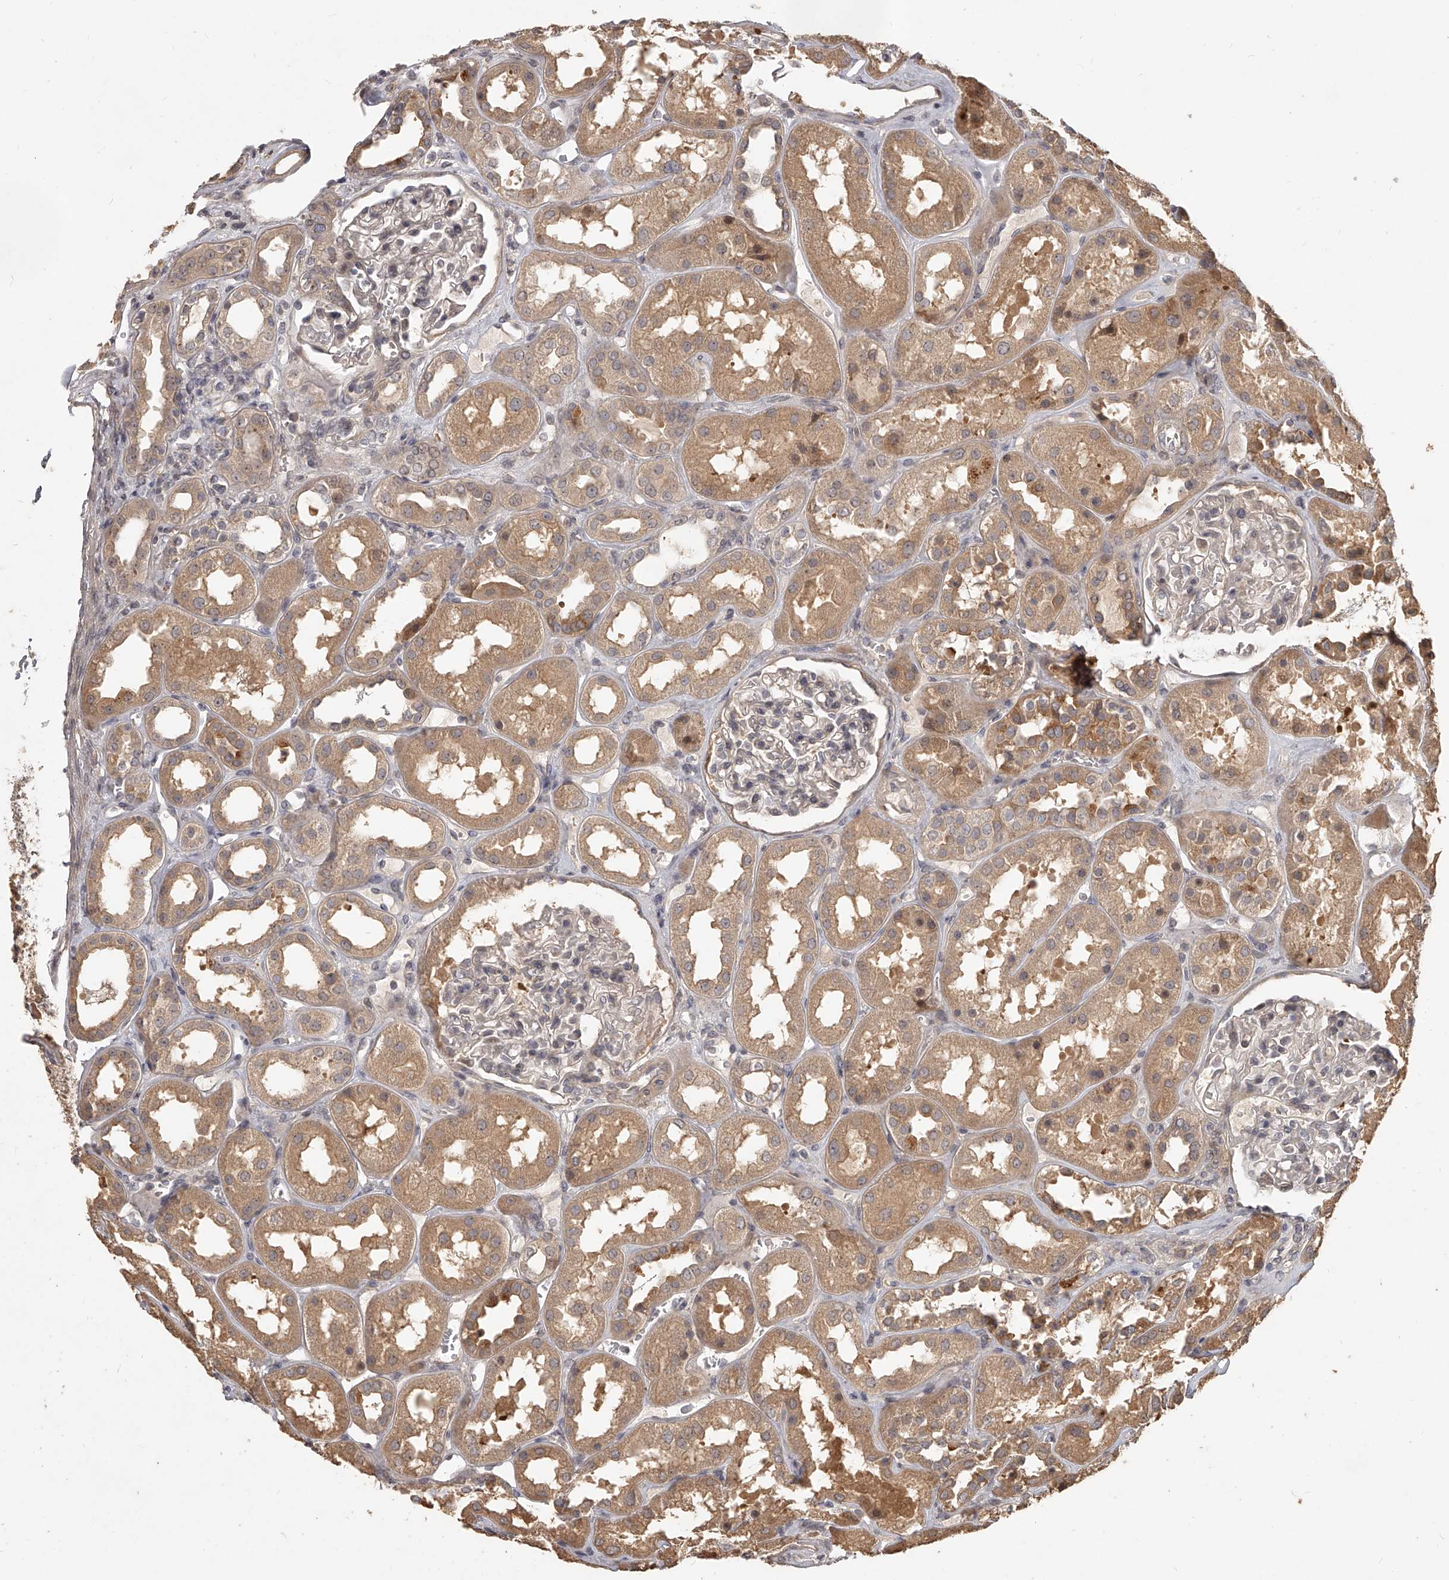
{"staining": {"intensity": "weak", "quantity": "<25%", "location": "cytoplasmic/membranous"}, "tissue": "kidney", "cell_type": "Cells in glomeruli", "image_type": "normal", "snomed": [{"axis": "morphology", "description": "Normal tissue, NOS"}, {"axis": "topography", "description": "Kidney"}], "caption": "This is an IHC photomicrograph of unremarkable human kidney. There is no staining in cells in glomeruli.", "gene": "SLC37A1", "patient": {"sex": "male", "age": 70}}